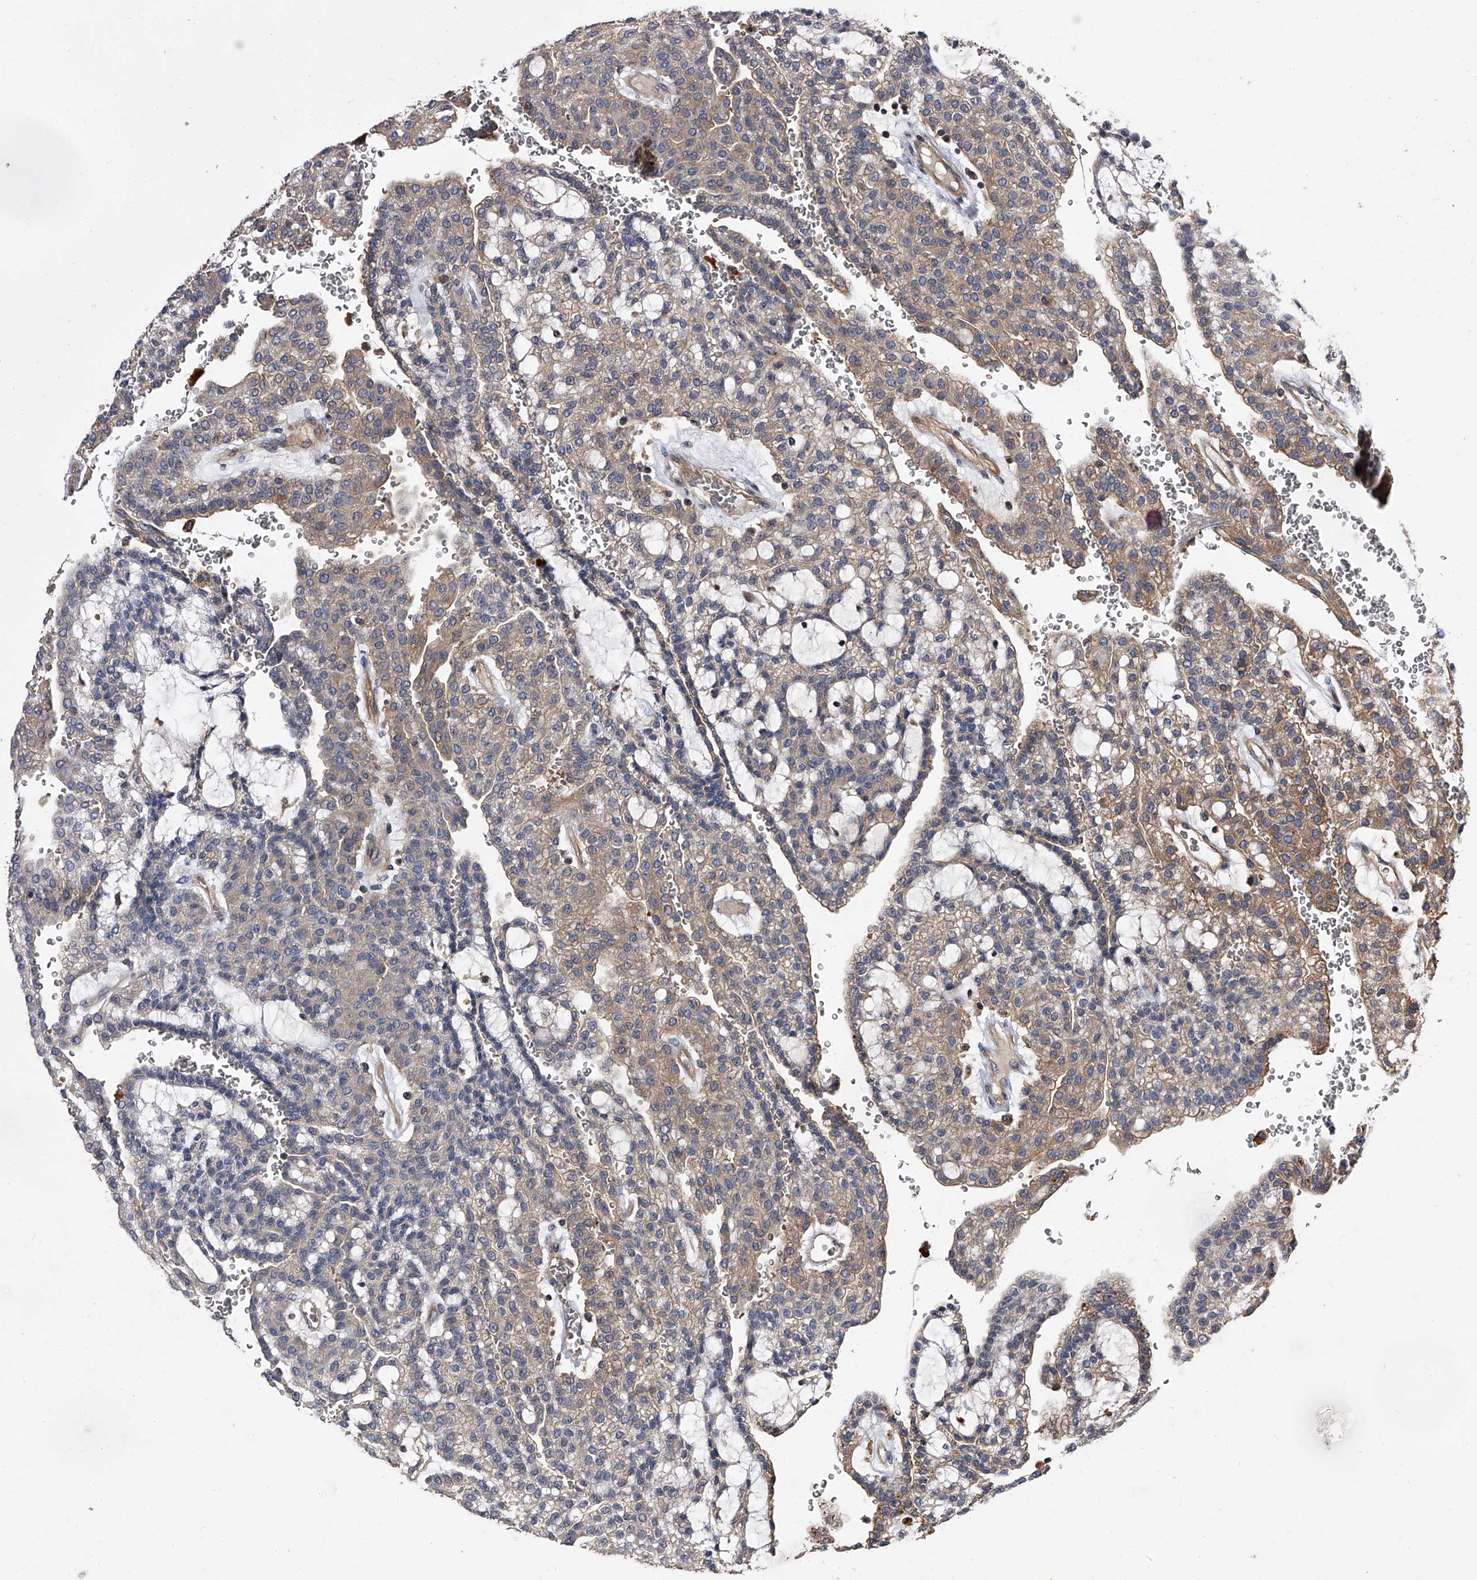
{"staining": {"intensity": "weak", "quantity": "<25%", "location": "cytoplasmic/membranous"}, "tissue": "renal cancer", "cell_type": "Tumor cells", "image_type": "cancer", "snomed": [{"axis": "morphology", "description": "Adenocarcinoma, NOS"}, {"axis": "topography", "description": "Kidney"}], "caption": "Immunohistochemical staining of renal adenocarcinoma shows no significant staining in tumor cells.", "gene": "STK36", "patient": {"sex": "male", "age": 63}}